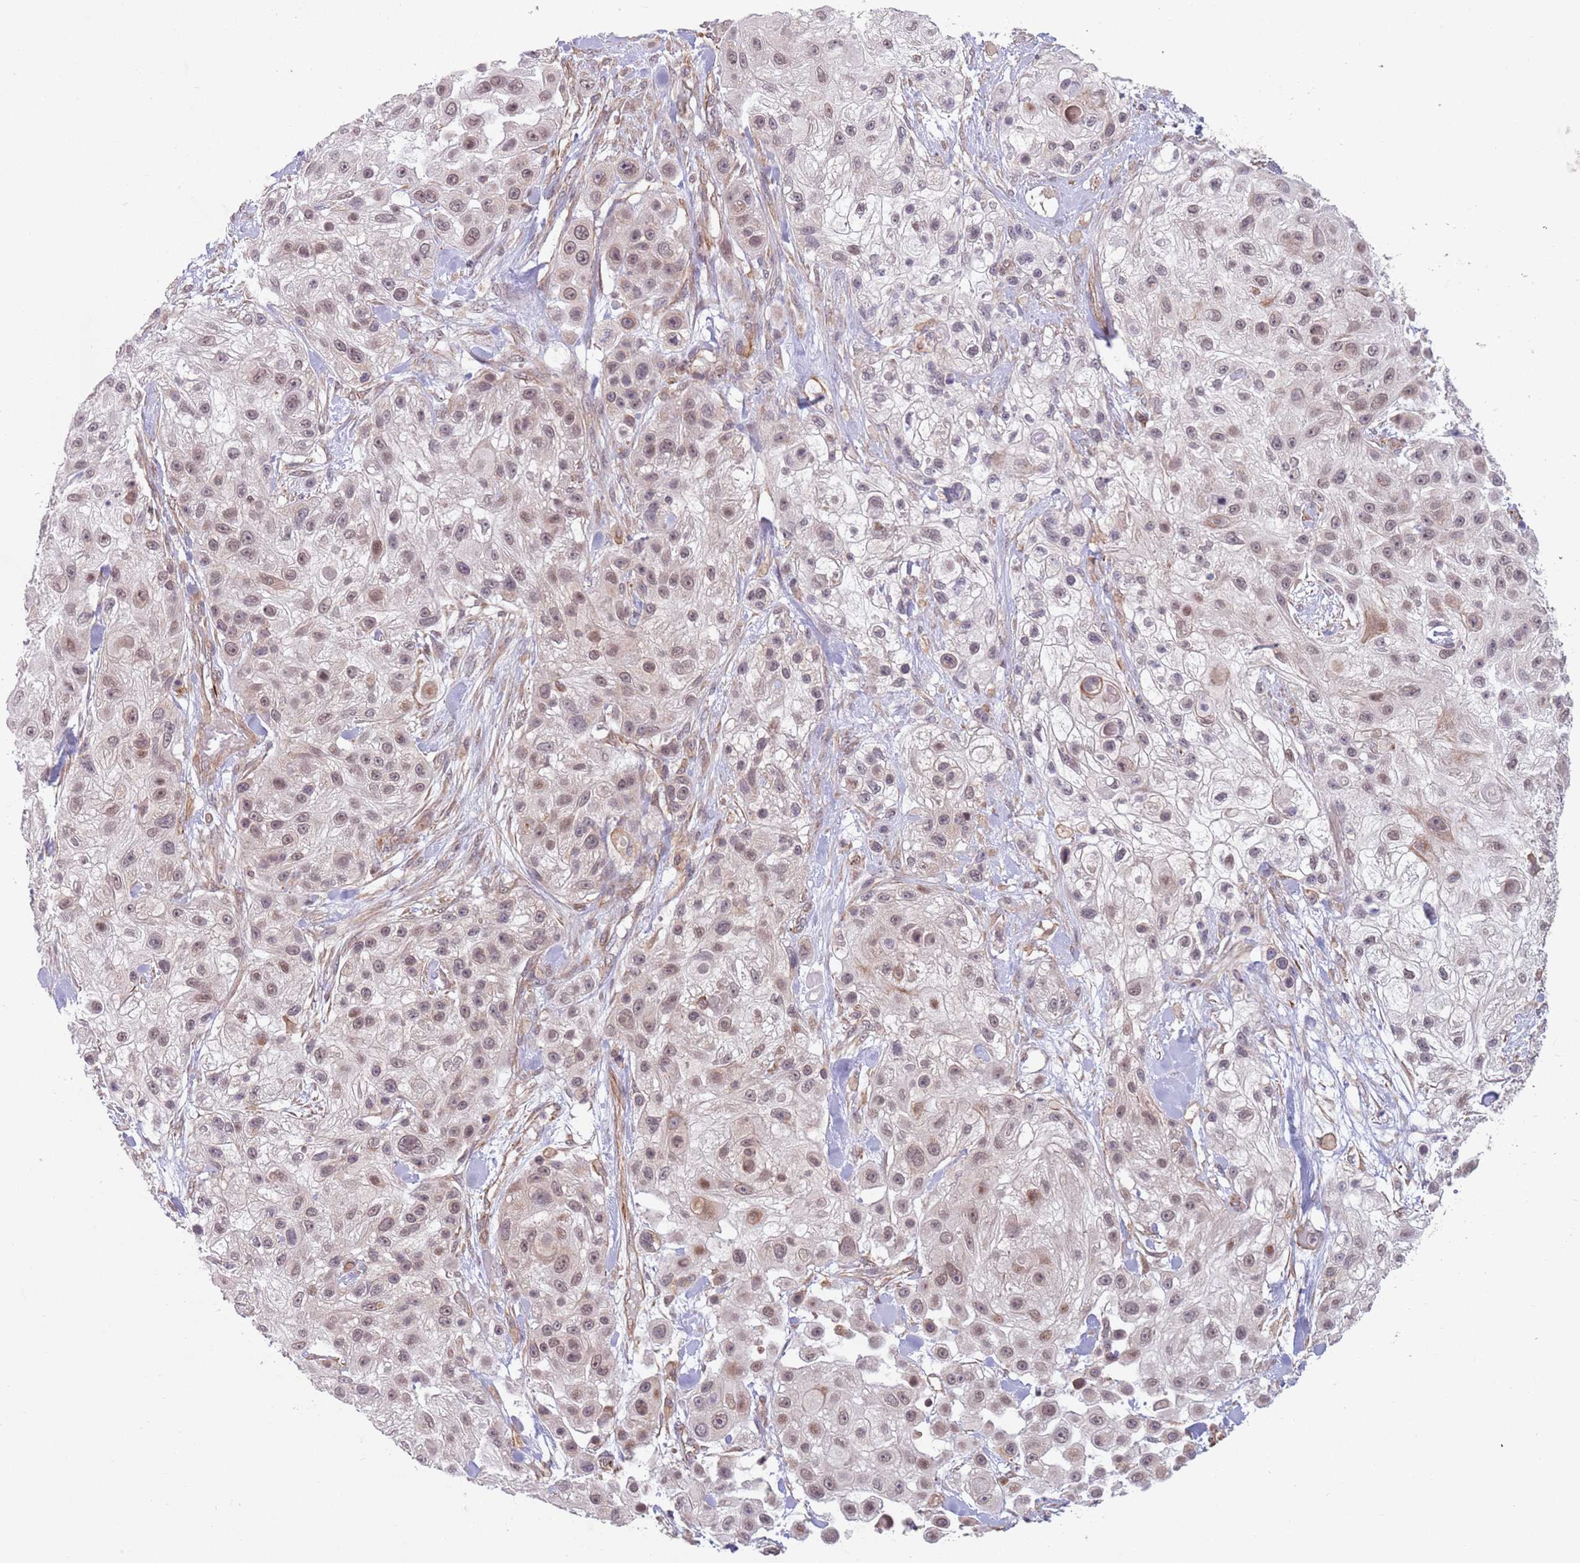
{"staining": {"intensity": "weak", "quantity": ">75%", "location": "nuclear"}, "tissue": "skin cancer", "cell_type": "Tumor cells", "image_type": "cancer", "snomed": [{"axis": "morphology", "description": "Squamous cell carcinoma, NOS"}, {"axis": "topography", "description": "Skin"}], "caption": "Squamous cell carcinoma (skin) stained for a protein (brown) demonstrates weak nuclear positive staining in approximately >75% of tumor cells.", "gene": "CHD9", "patient": {"sex": "male", "age": 67}}